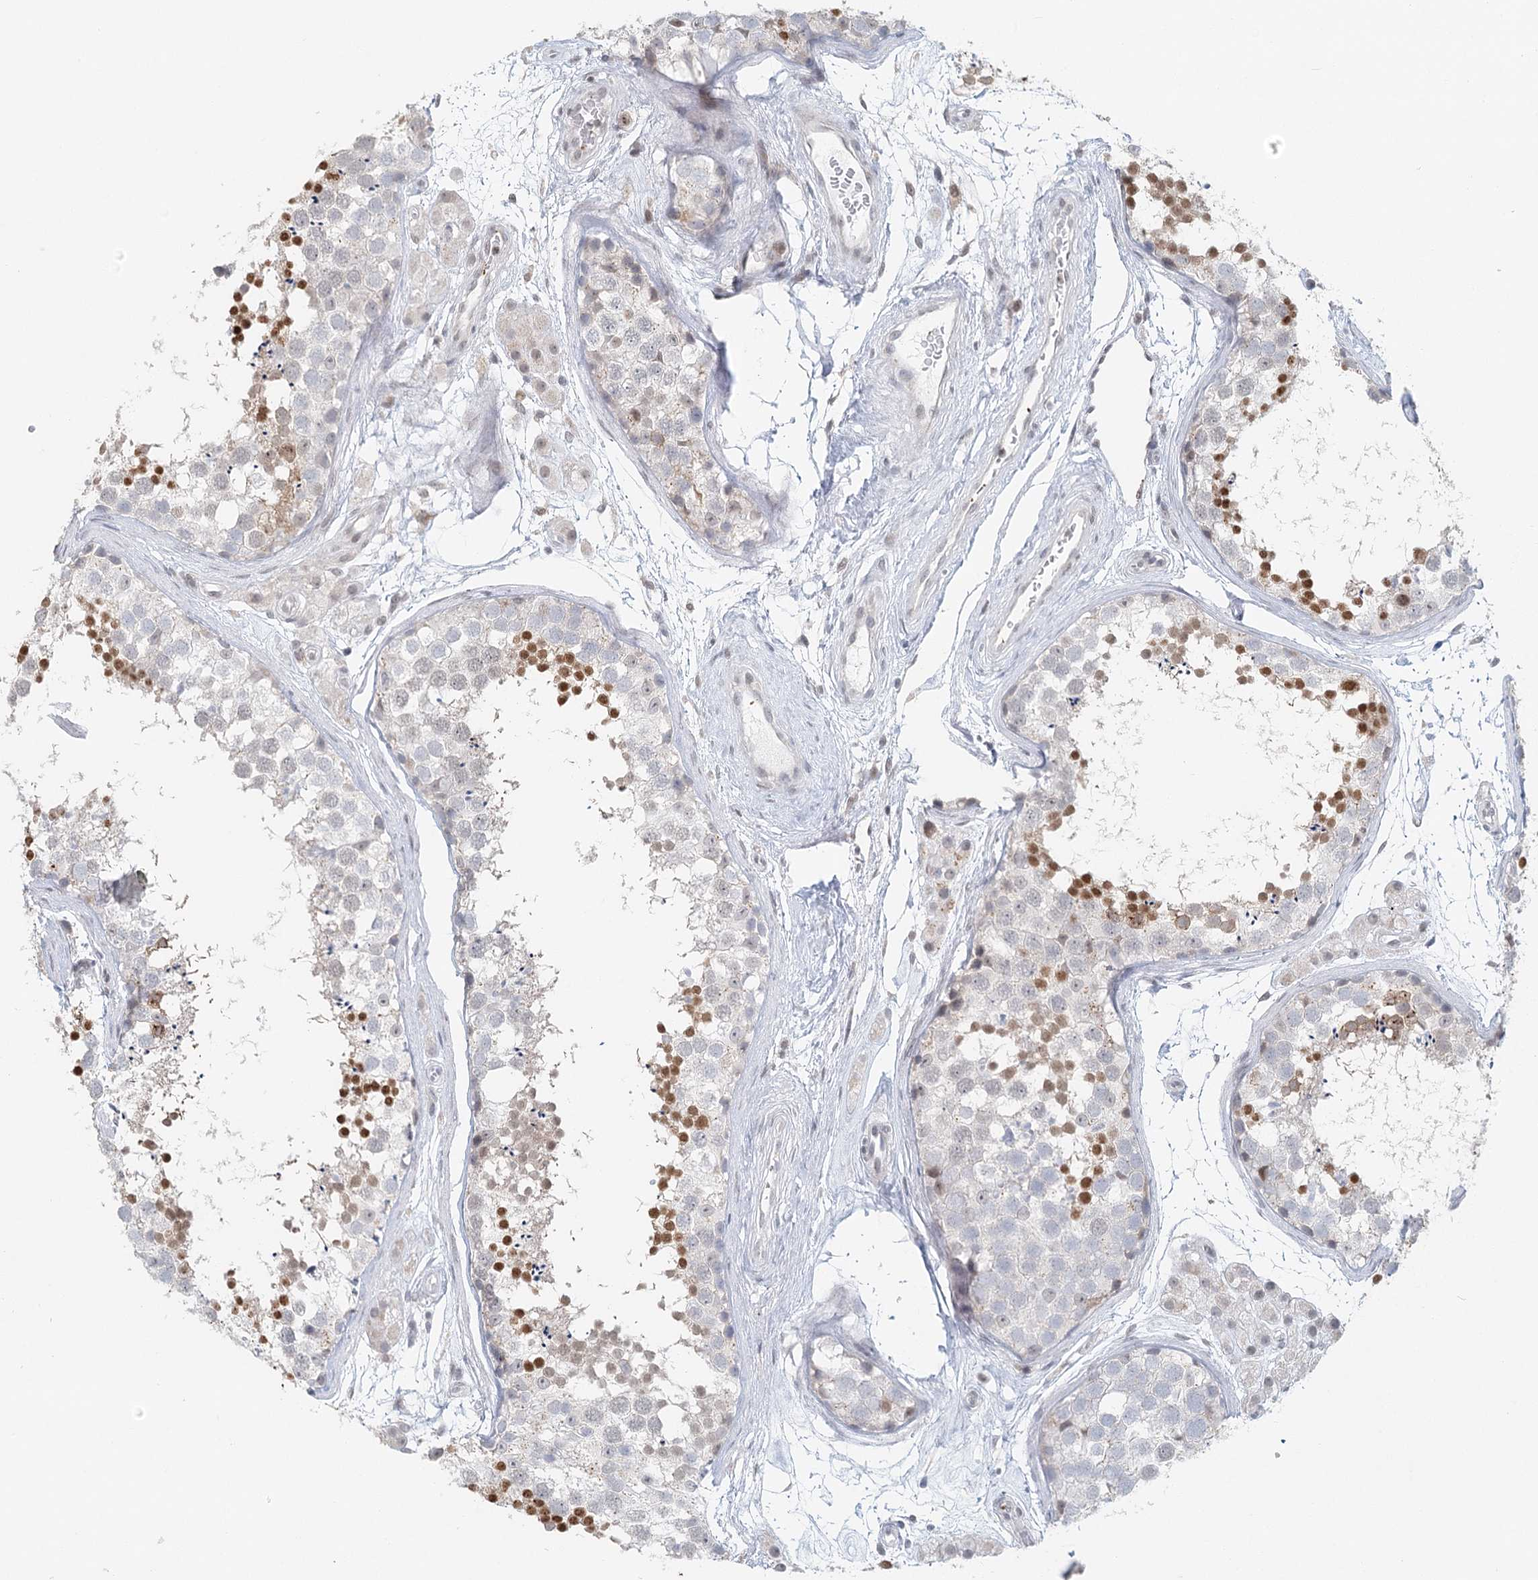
{"staining": {"intensity": "strong", "quantity": "<25%", "location": "nuclear"}, "tissue": "testis", "cell_type": "Cells in seminiferous ducts", "image_type": "normal", "snomed": [{"axis": "morphology", "description": "Normal tissue, NOS"}, {"axis": "topography", "description": "Testis"}], "caption": "This is a micrograph of immunohistochemistry staining of unremarkable testis, which shows strong positivity in the nuclear of cells in seminiferous ducts.", "gene": "BNIP5", "patient": {"sex": "male", "age": 56}}